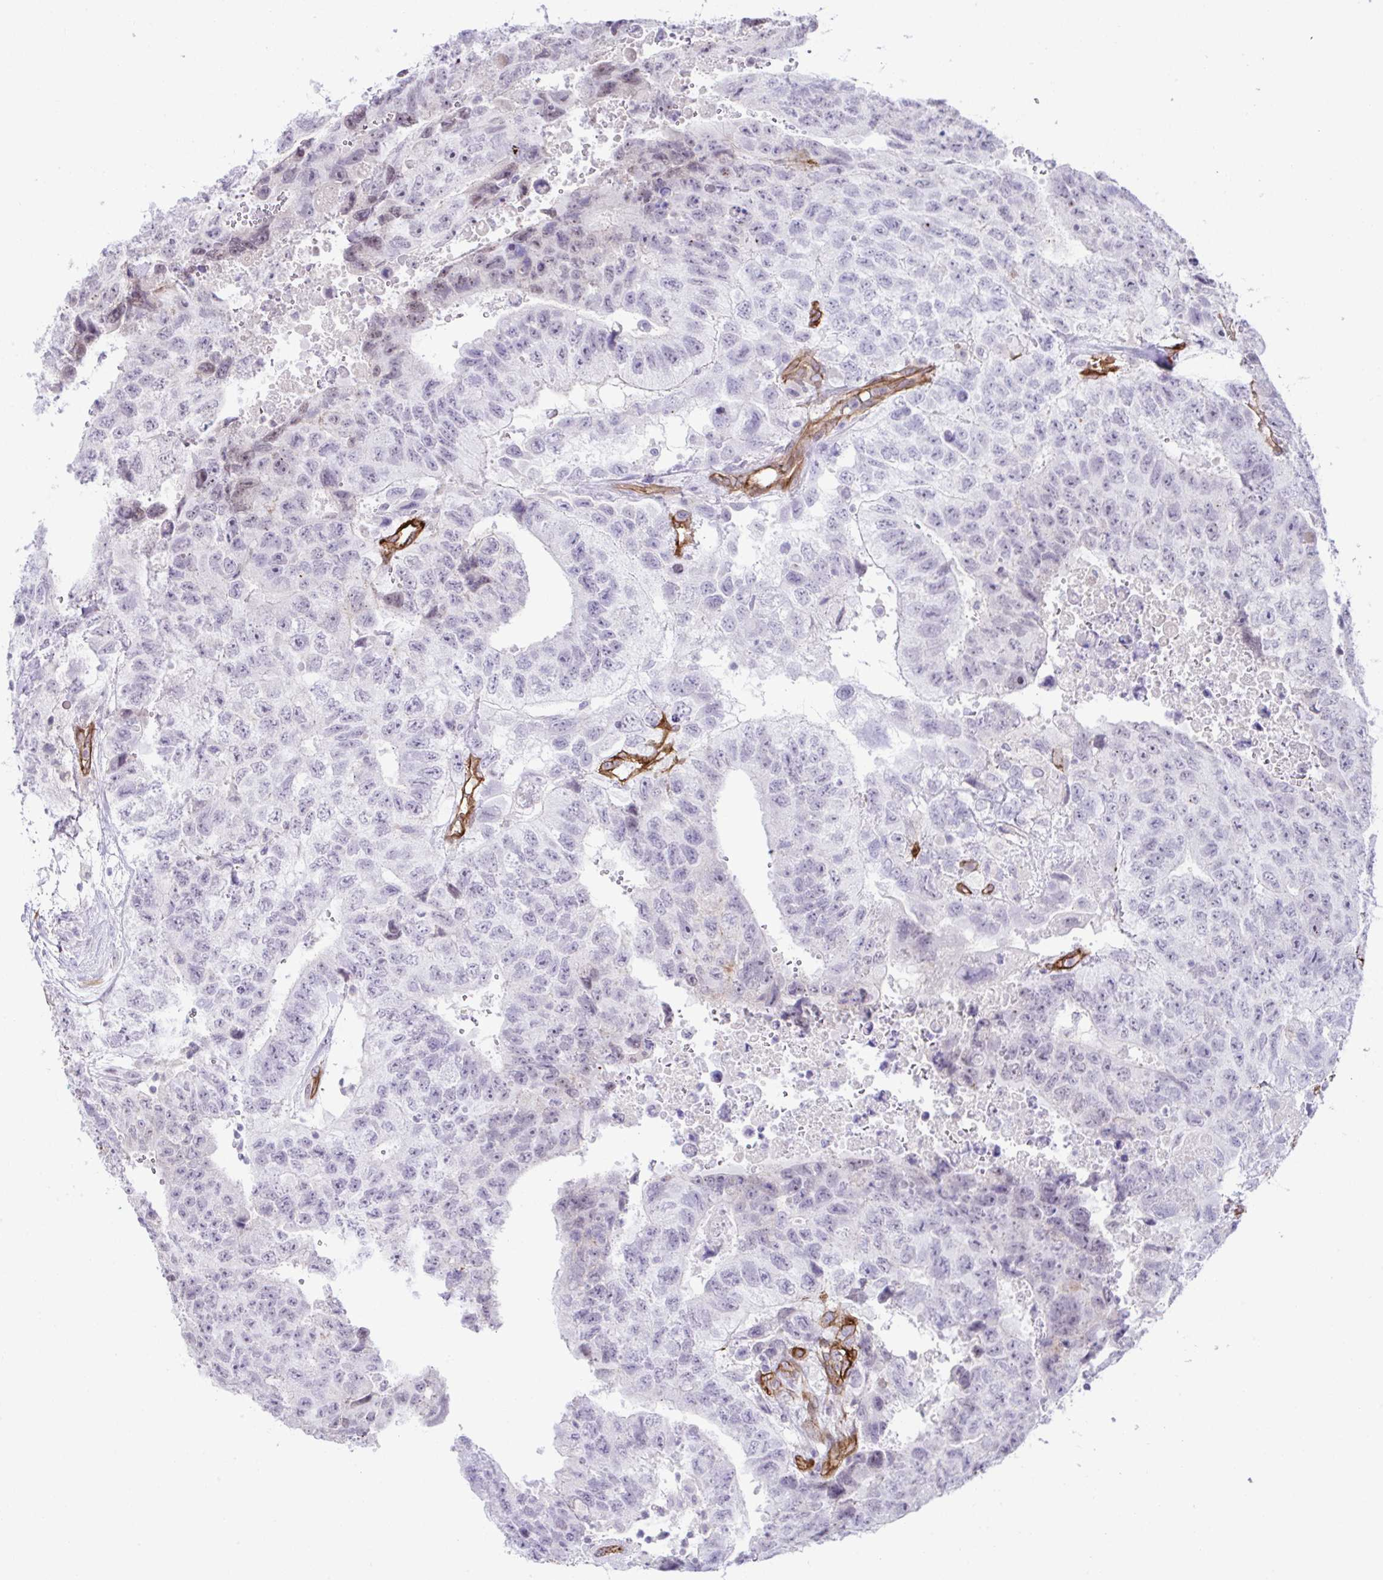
{"staining": {"intensity": "negative", "quantity": "none", "location": "none"}, "tissue": "testis cancer", "cell_type": "Tumor cells", "image_type": "cancer", "snomed": [{"axis": "morphology", "description": "Carcinoma, Embryonal, NOS"}, {"axis": "topography", "description": "Testis"}], "caption": "This histopathology image is of testis cancer (embryonal carcinoma) stained with immunohistochemistry (IHC) to label a protein in brown with the nuclei are counter-stained blue. There is no positivity in tumor cells.", "gene": "FBXO34", "patient": {"sex": "male", "age": 24}}